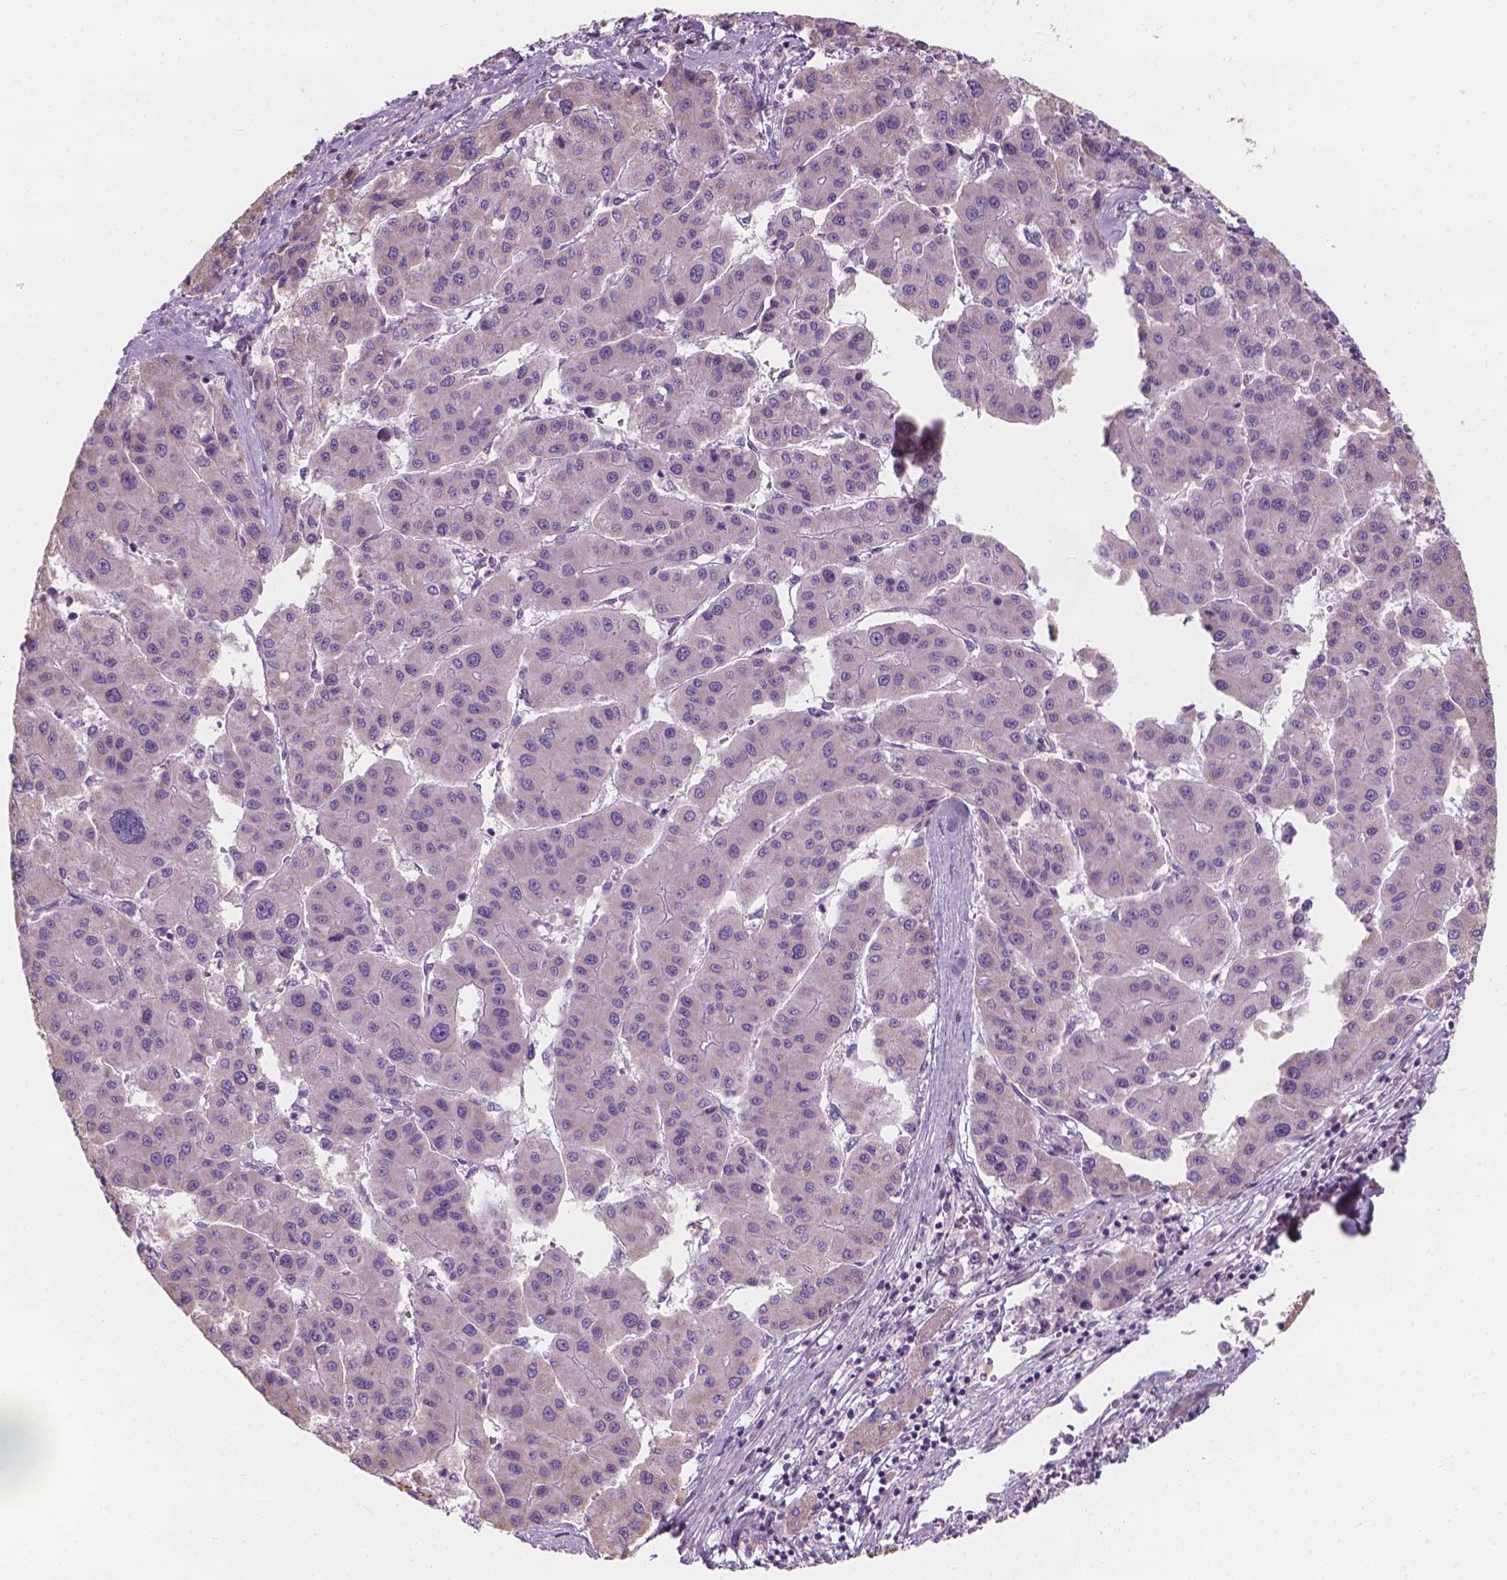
{"staining": {"intensity": "negative", "quantity": "none", "location": "none"}, "tissue": "liver cancer", "cell_type": "Tumor cells", "image_type": "cancer", "snomed": [{"axis": "morphology", "description": "Carcinoma, Hepatocellular, NOS"}, {"axis": "topography", "description": "Liver"}], "caption": "This is a micrograph of immunohistochemistry (IHC) staining of hepatocellular carcinoma (liver), which shows no staining in tumor cells. (Stains: DAB (3,3'-diaminobenzidine) immunohistochemistry (IHC) with hematoxylin counter stain, Microscopy: brightfield microscopy at high magnification).", "gene": "GPRC5A", "patient": {"sex": "male", "age": 73}}